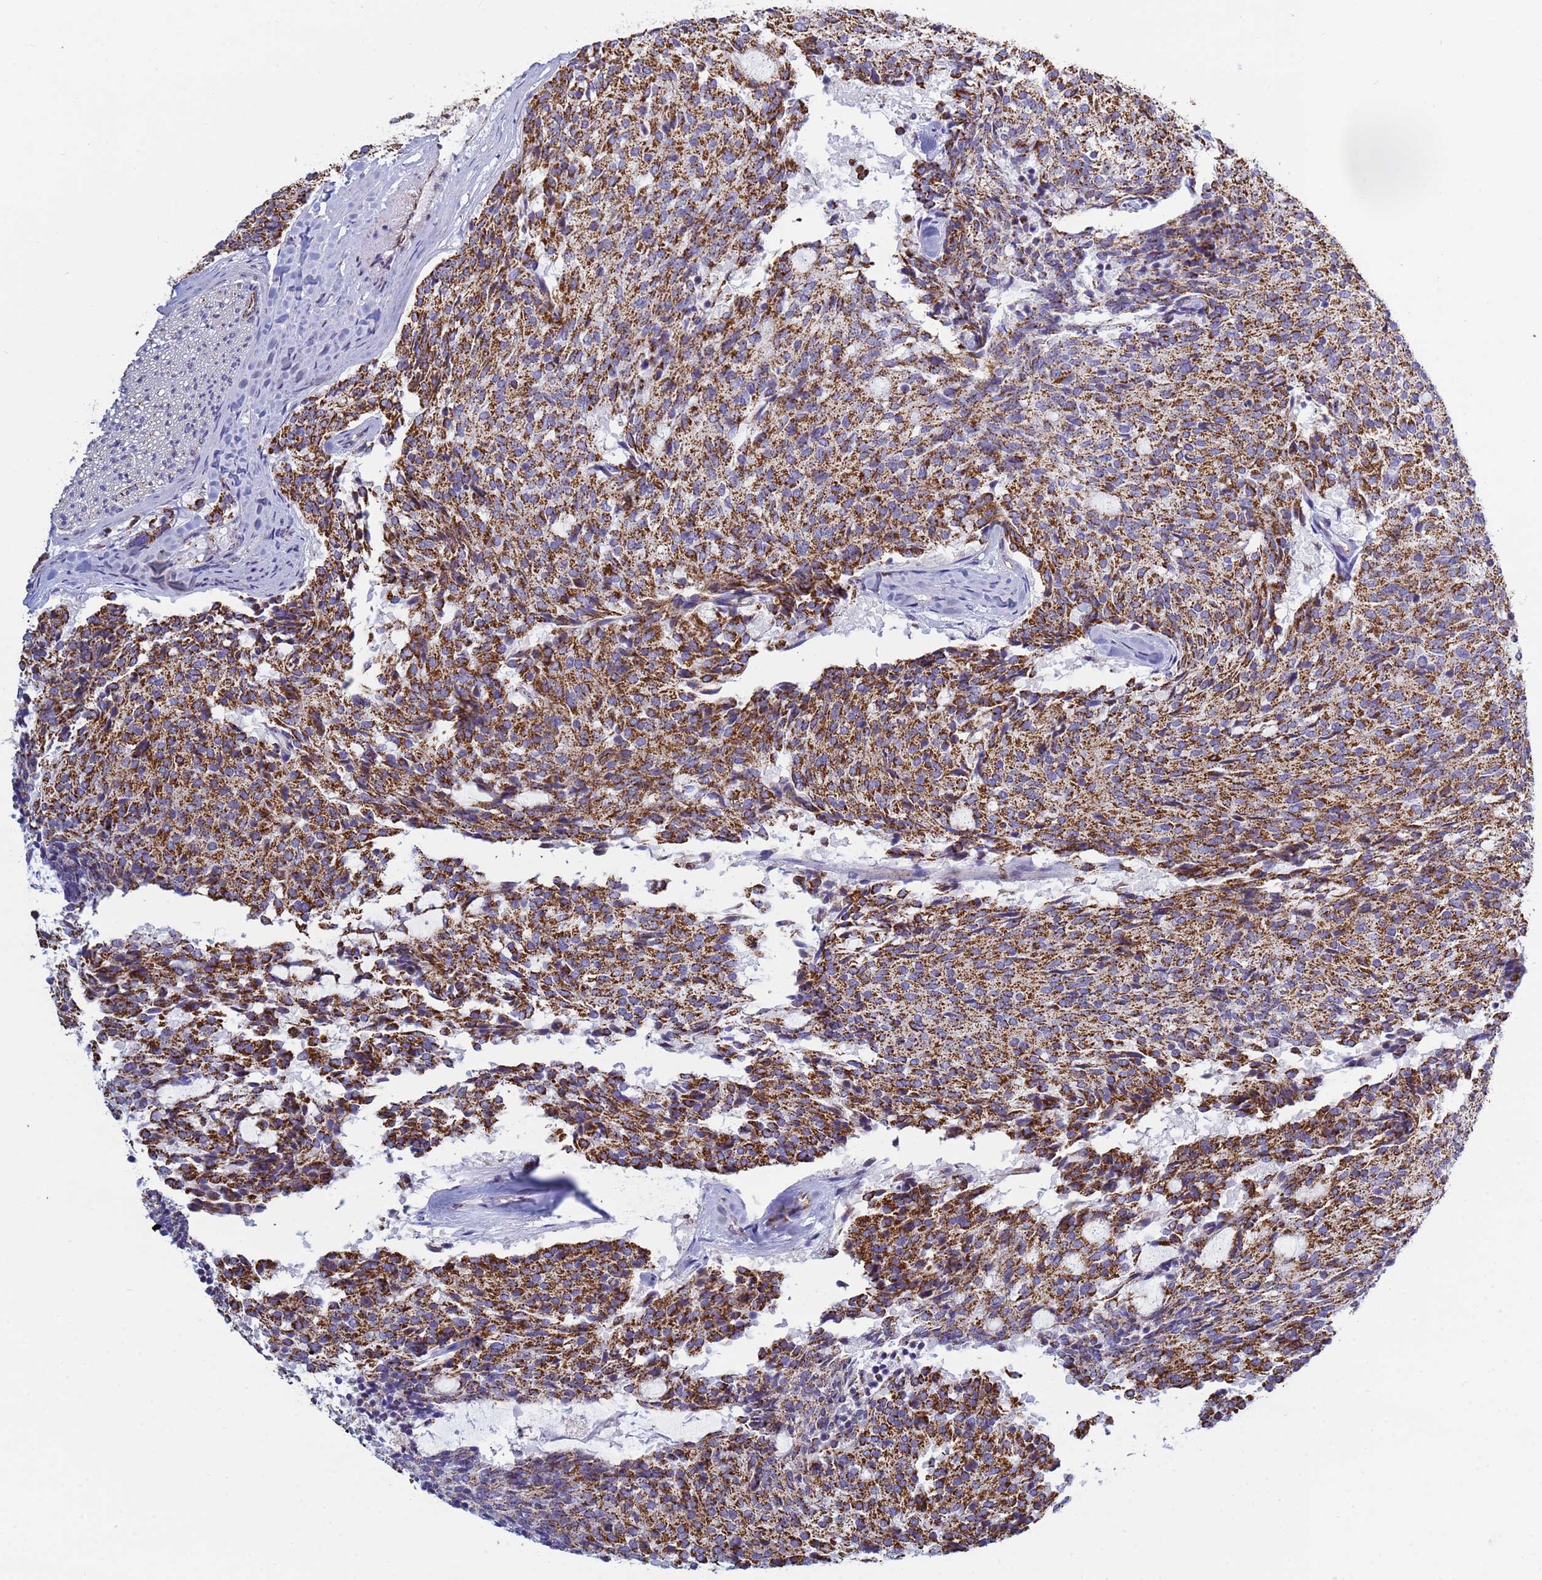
{"staining": {"intensity": "strong", "quantity": ">75%", "location": "cytoplasmic/membranous"}, "tissue": "carcinoid", "cell_type": "Tumor cells", "image_type": "cancer", "snomed": [{"axis": "morphology", "description": "Carcinoid, malignant, NOS"}, {"axis": "topography", "description": "Pancreas"}], "caption": "An immunohistochemistry (IHC) histopathology image of tumor tissue is shown. Protein staining in brown highlights strong cytoplasmic/membranous positivity in carcinoid within tumor cells. (Brightfield microscopy of DAB IHC at high magnification).", "gene": "COQ4", "patient": {"sex": "female", "age": 54}}